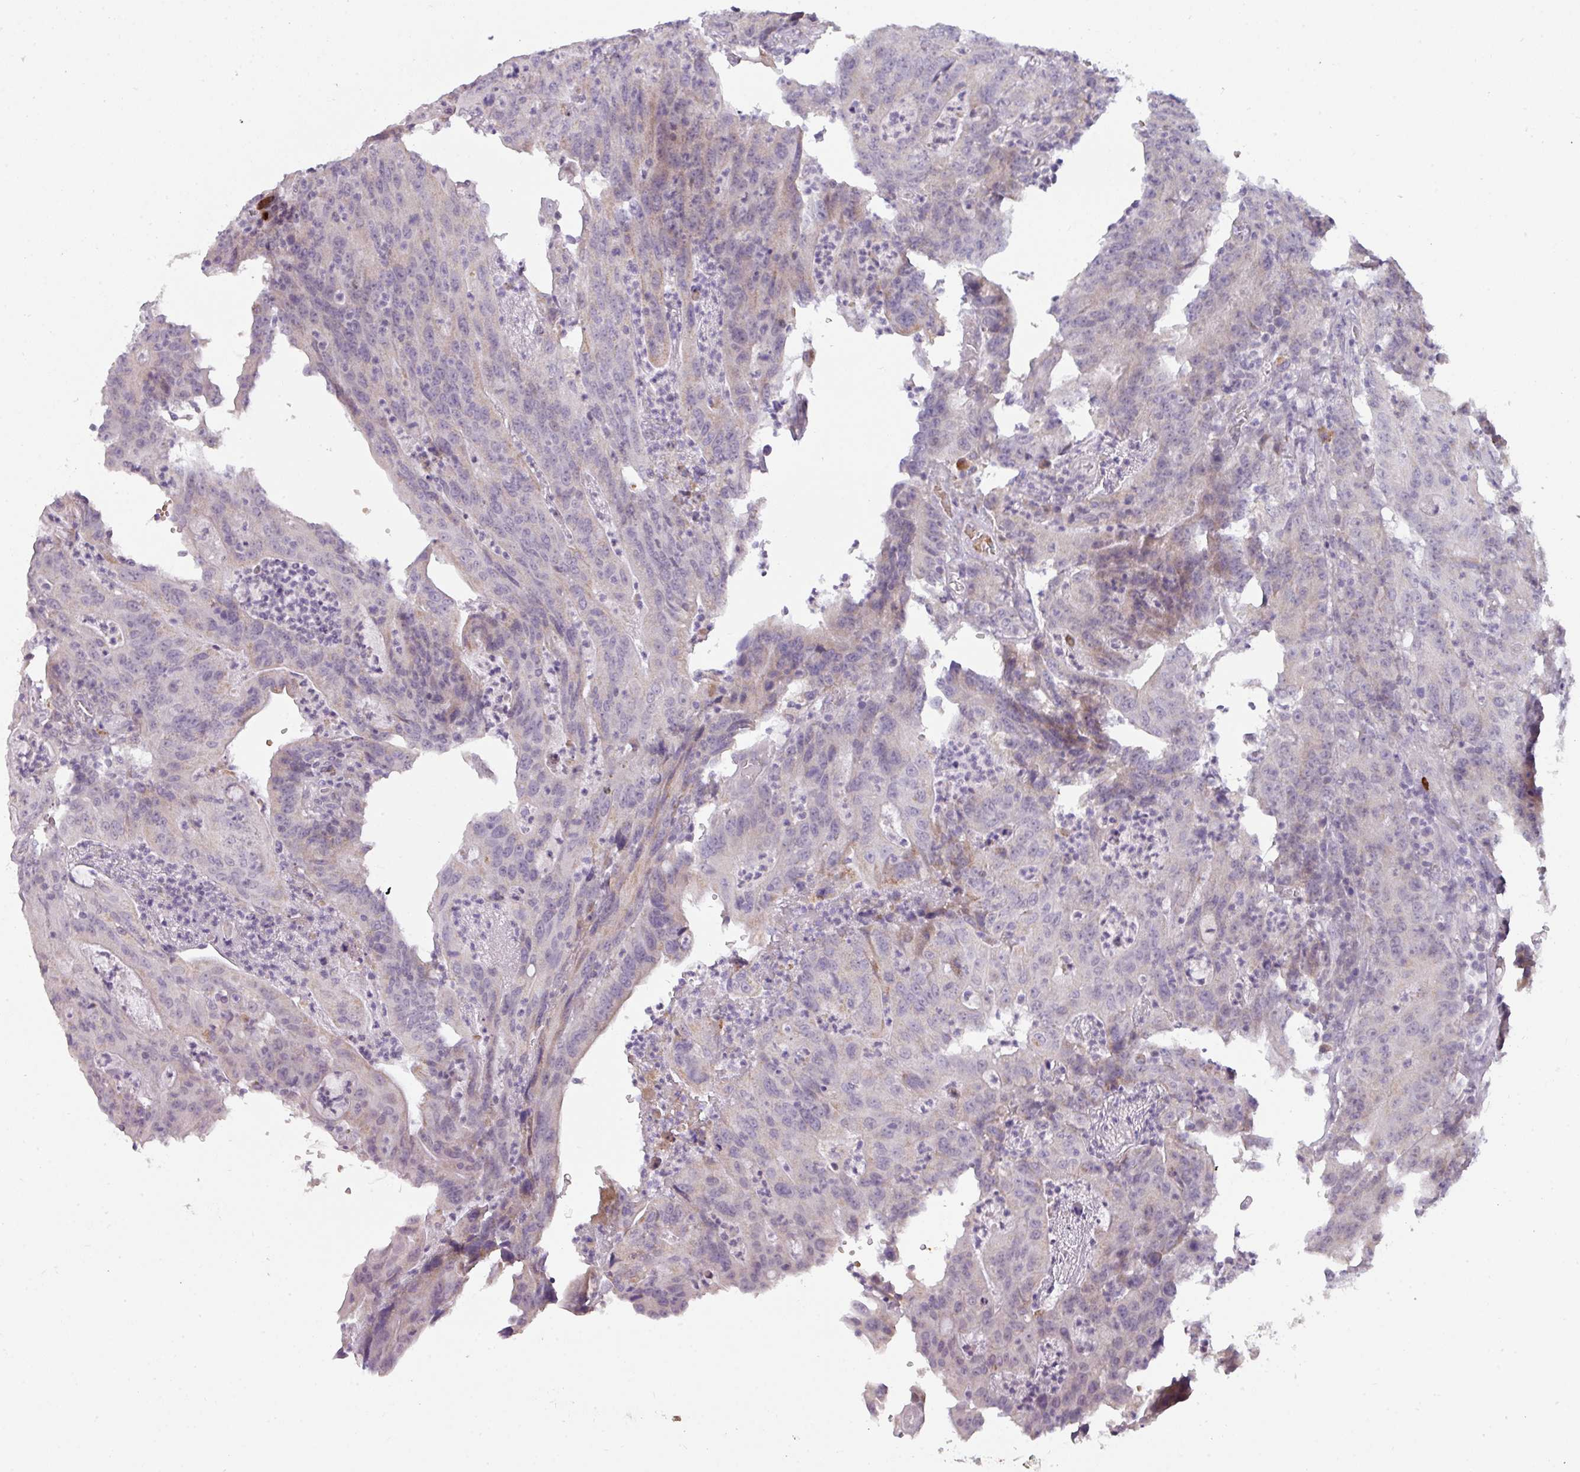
{"staining": {"intensity": "negative", "quantity": "none", "location": "none"}, "tissue": "colorectal cancer", "cell_type": "Tumor cells", "image_type": "cancer", "snomed": [{"axis": "morphology", "description": "Adenocarcinoma, NOS"}, {"axis": "topography", "description": "Colon"}], "caption": "Colorectal cancer (adenocarcinoma) was stained to show a protein in brown. There is no significant positivity in tumor cells.", "gene": "C2orf68", "patient": {"sex": "male", "age": 83}}